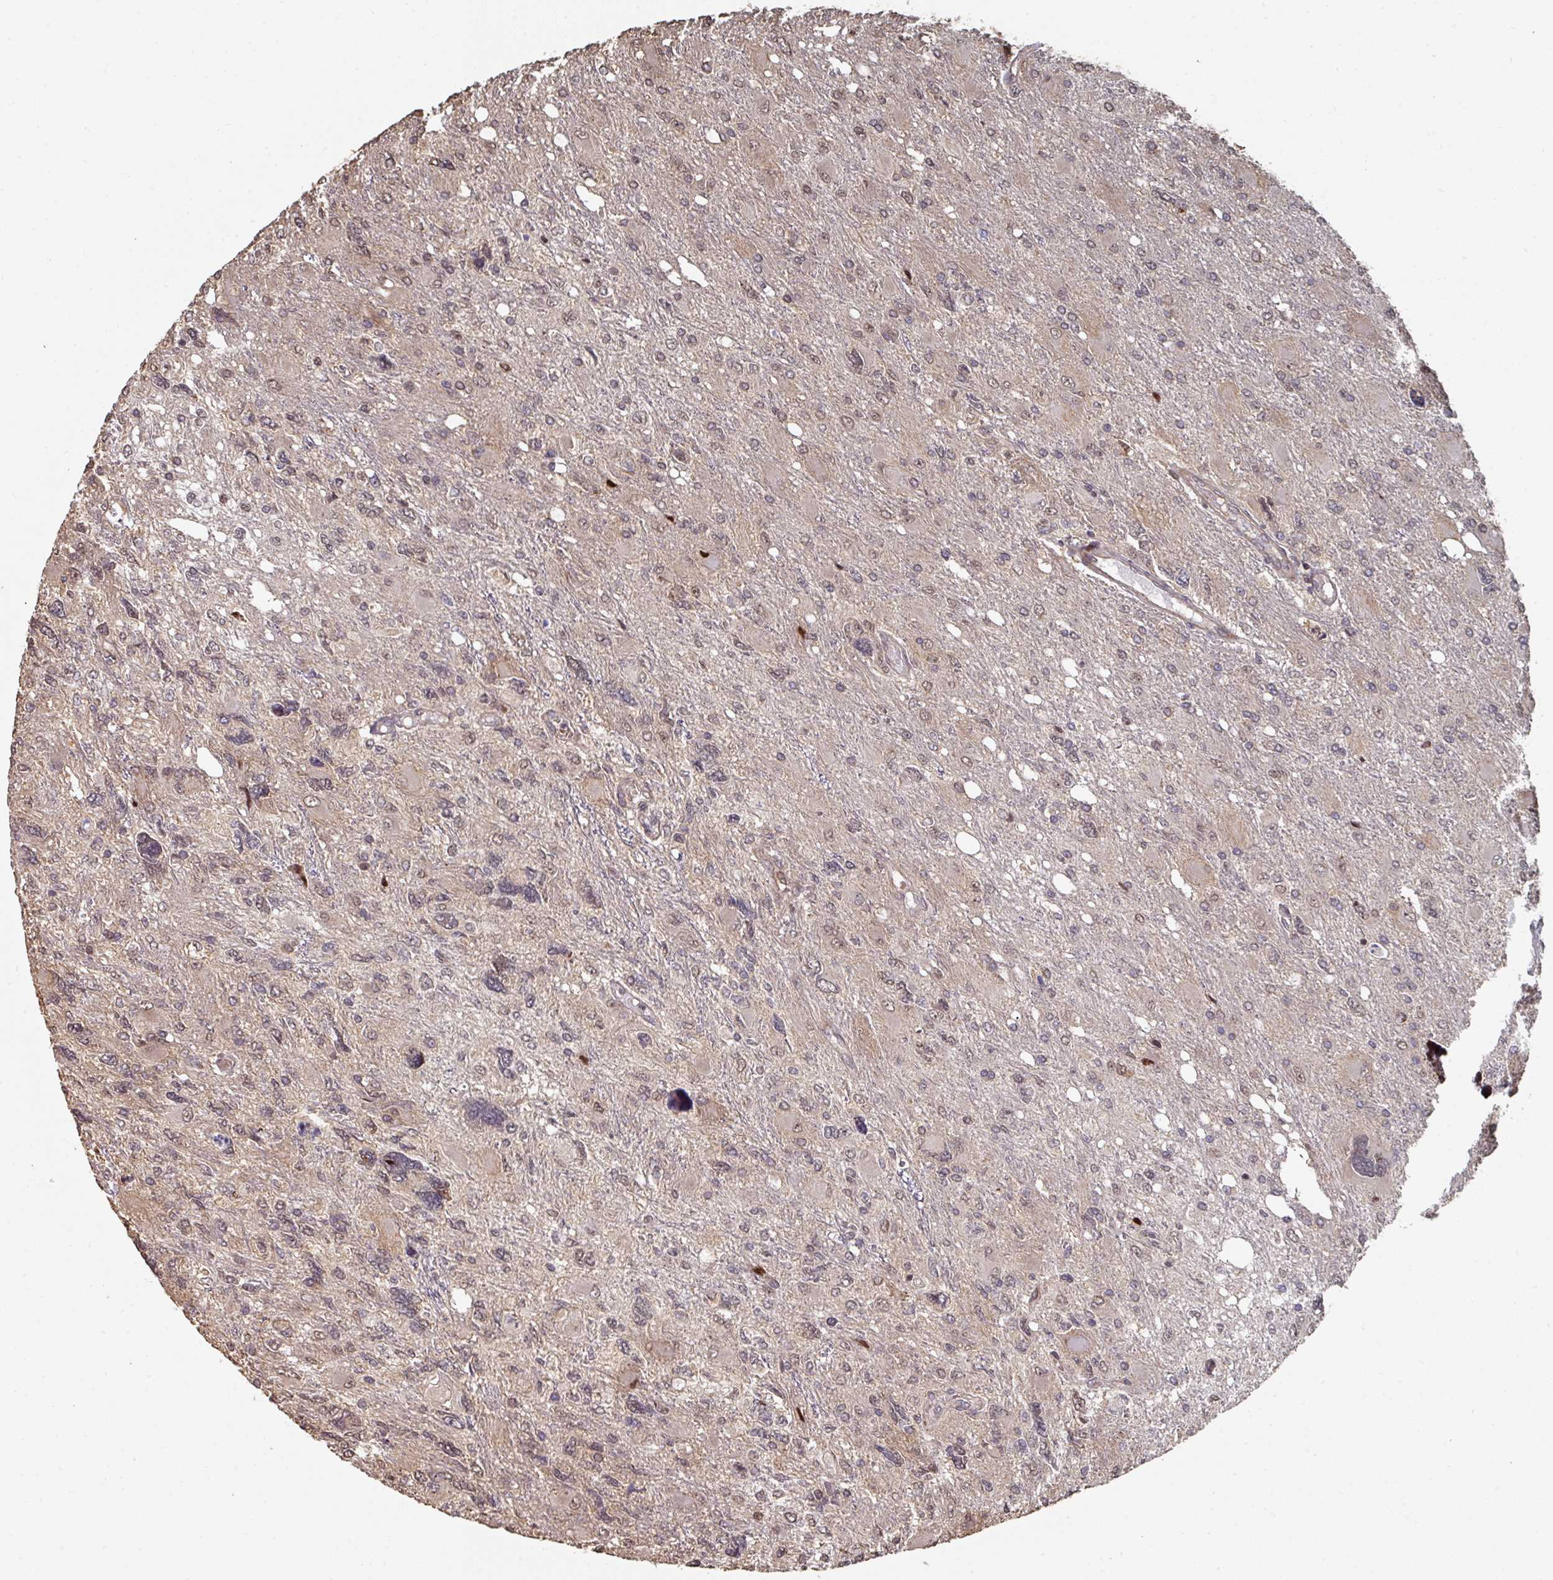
{"staining": {"intensity": "weak", "quantity": ">75%", "location": "cytoplasmic/membranous,nuclear"}, "tissue": "glioma", "cell_type": "Tumor cells", "image_type": "cancer", "snomed": [{"axis": "morphology", "description": "Glioma, malignant, High grade"}, {"axis": "topography", "description": "Brain"}], "caption": "Protein staining reveals weak cytoplasmic/membranous and nuclear staining in approximately >75% of tumor cells in glioma.", "gene": "CA7", "patient": {"sex": "male", "age": 67}}